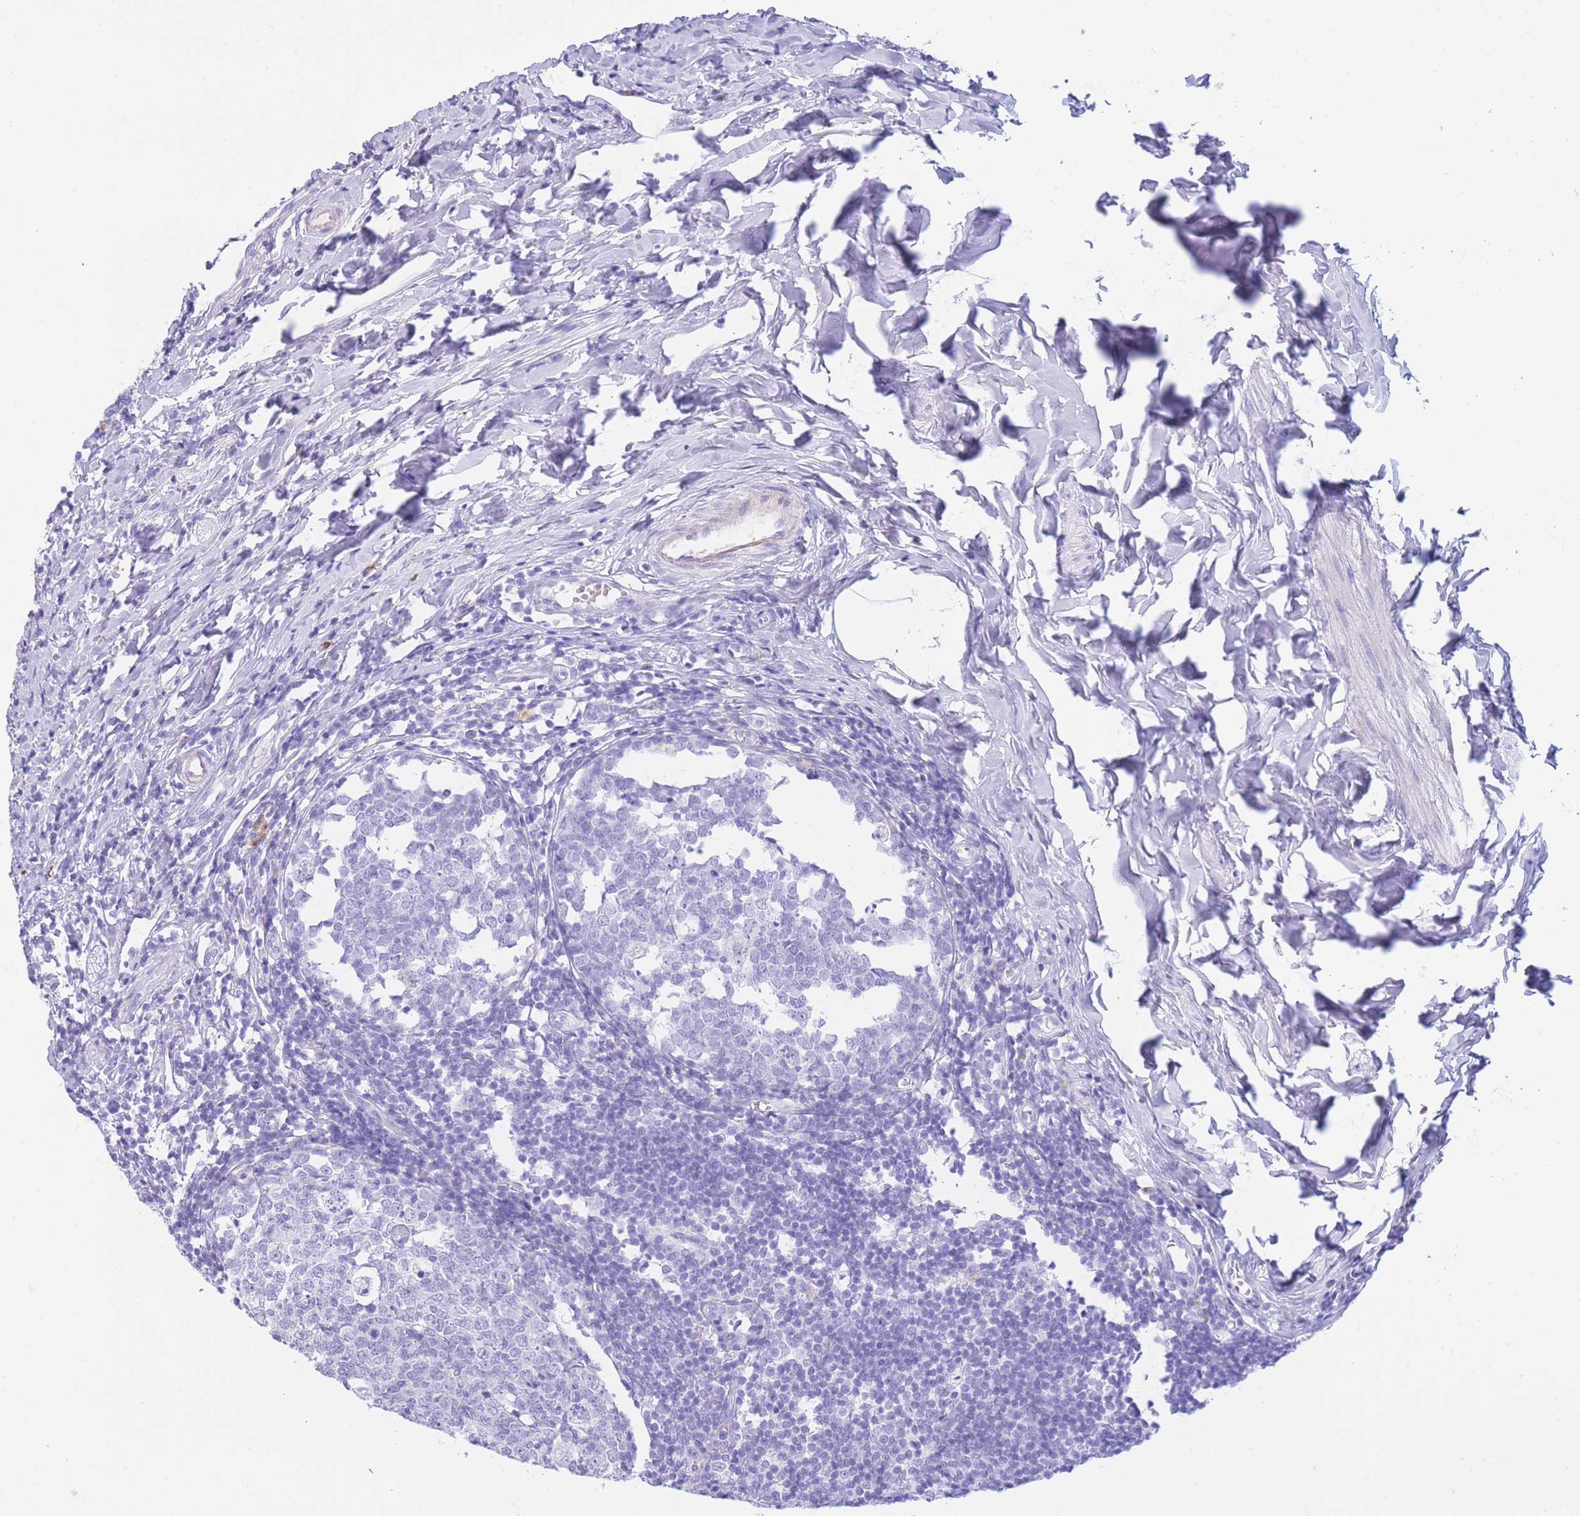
{"staining": {"intensity": "weak", "quantity": "<25%", "location": "cytoplasmic/membranous"}, "tissue": "appendix", "cell_type": "Glandular cells", "image_type": "normal", "snomed": [{"axis": "morphology", "description": "Normal tissue, NOS"}, {"axis": "topography", "description": "Appendix"}], "caption": "An IHC photomicrograph of unremarkable appendix is shown. There is no staining in glandular cells of appendix.", "gene": "PLBD1", "patient": {"sex": "male", "age": 14}}